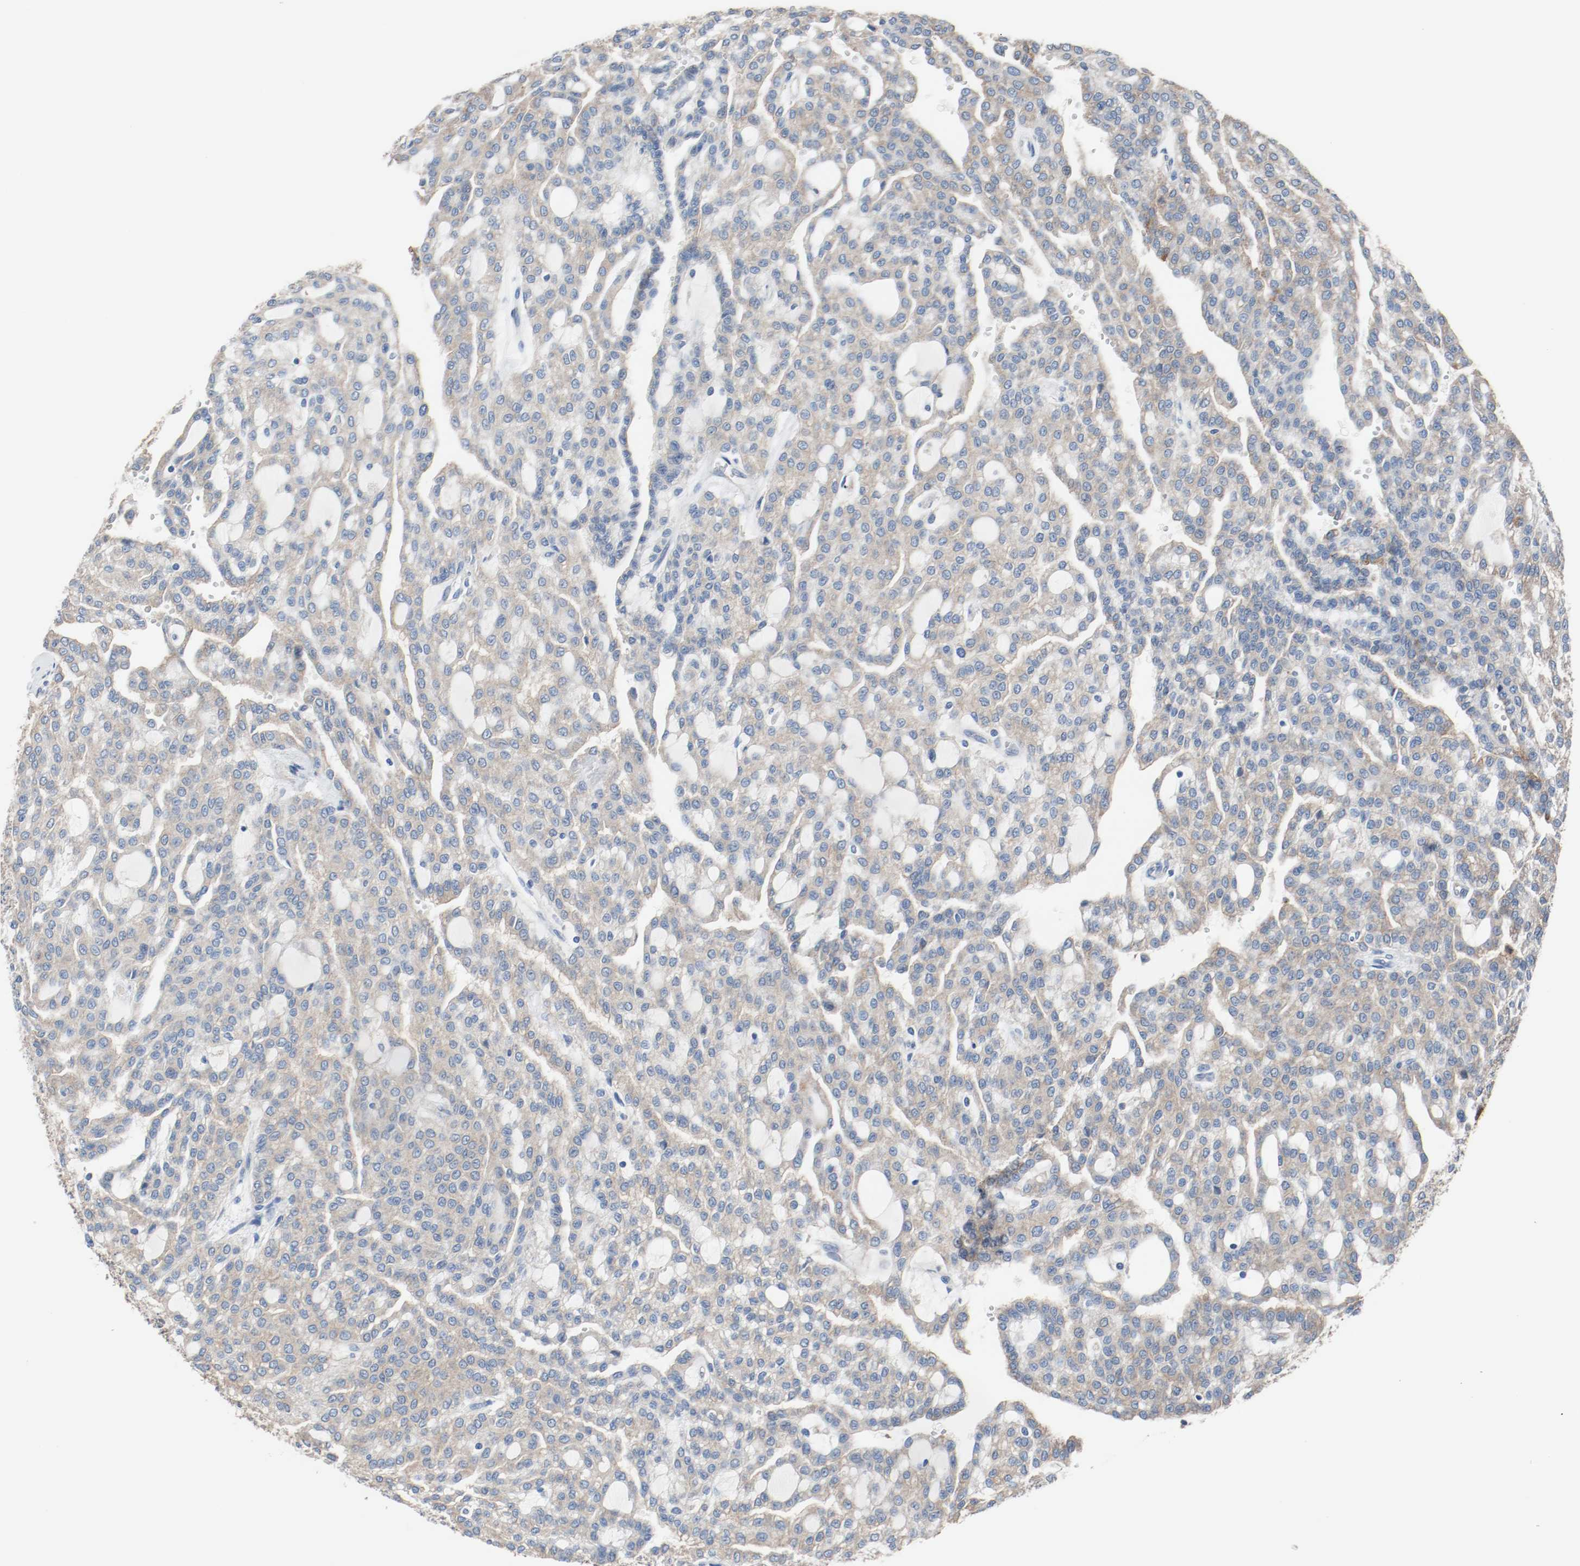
{"staining": {"intensity": "weak", "quantity": ">75%", "location": "cytoplasmic/membranous"}, "tissue": "renal cancer", "cell_type": "Tumor cells", "image_type": "cancer", "snomed": [{"axis": "morphology", "description": "Adenocarcinoma, NOS"}, {"axis": "topography", "description": "Kidney"}], "caption": "A low amount of weak cytoplasmic/membranous staining is identified in approximately >75% of tumor cells in renal cancer tissue. The protein of interest is shown in brown color, while the nuclei are stained blue.", "gene": "TUBA3D", "patient": {"sex": "male", "age": 63}}